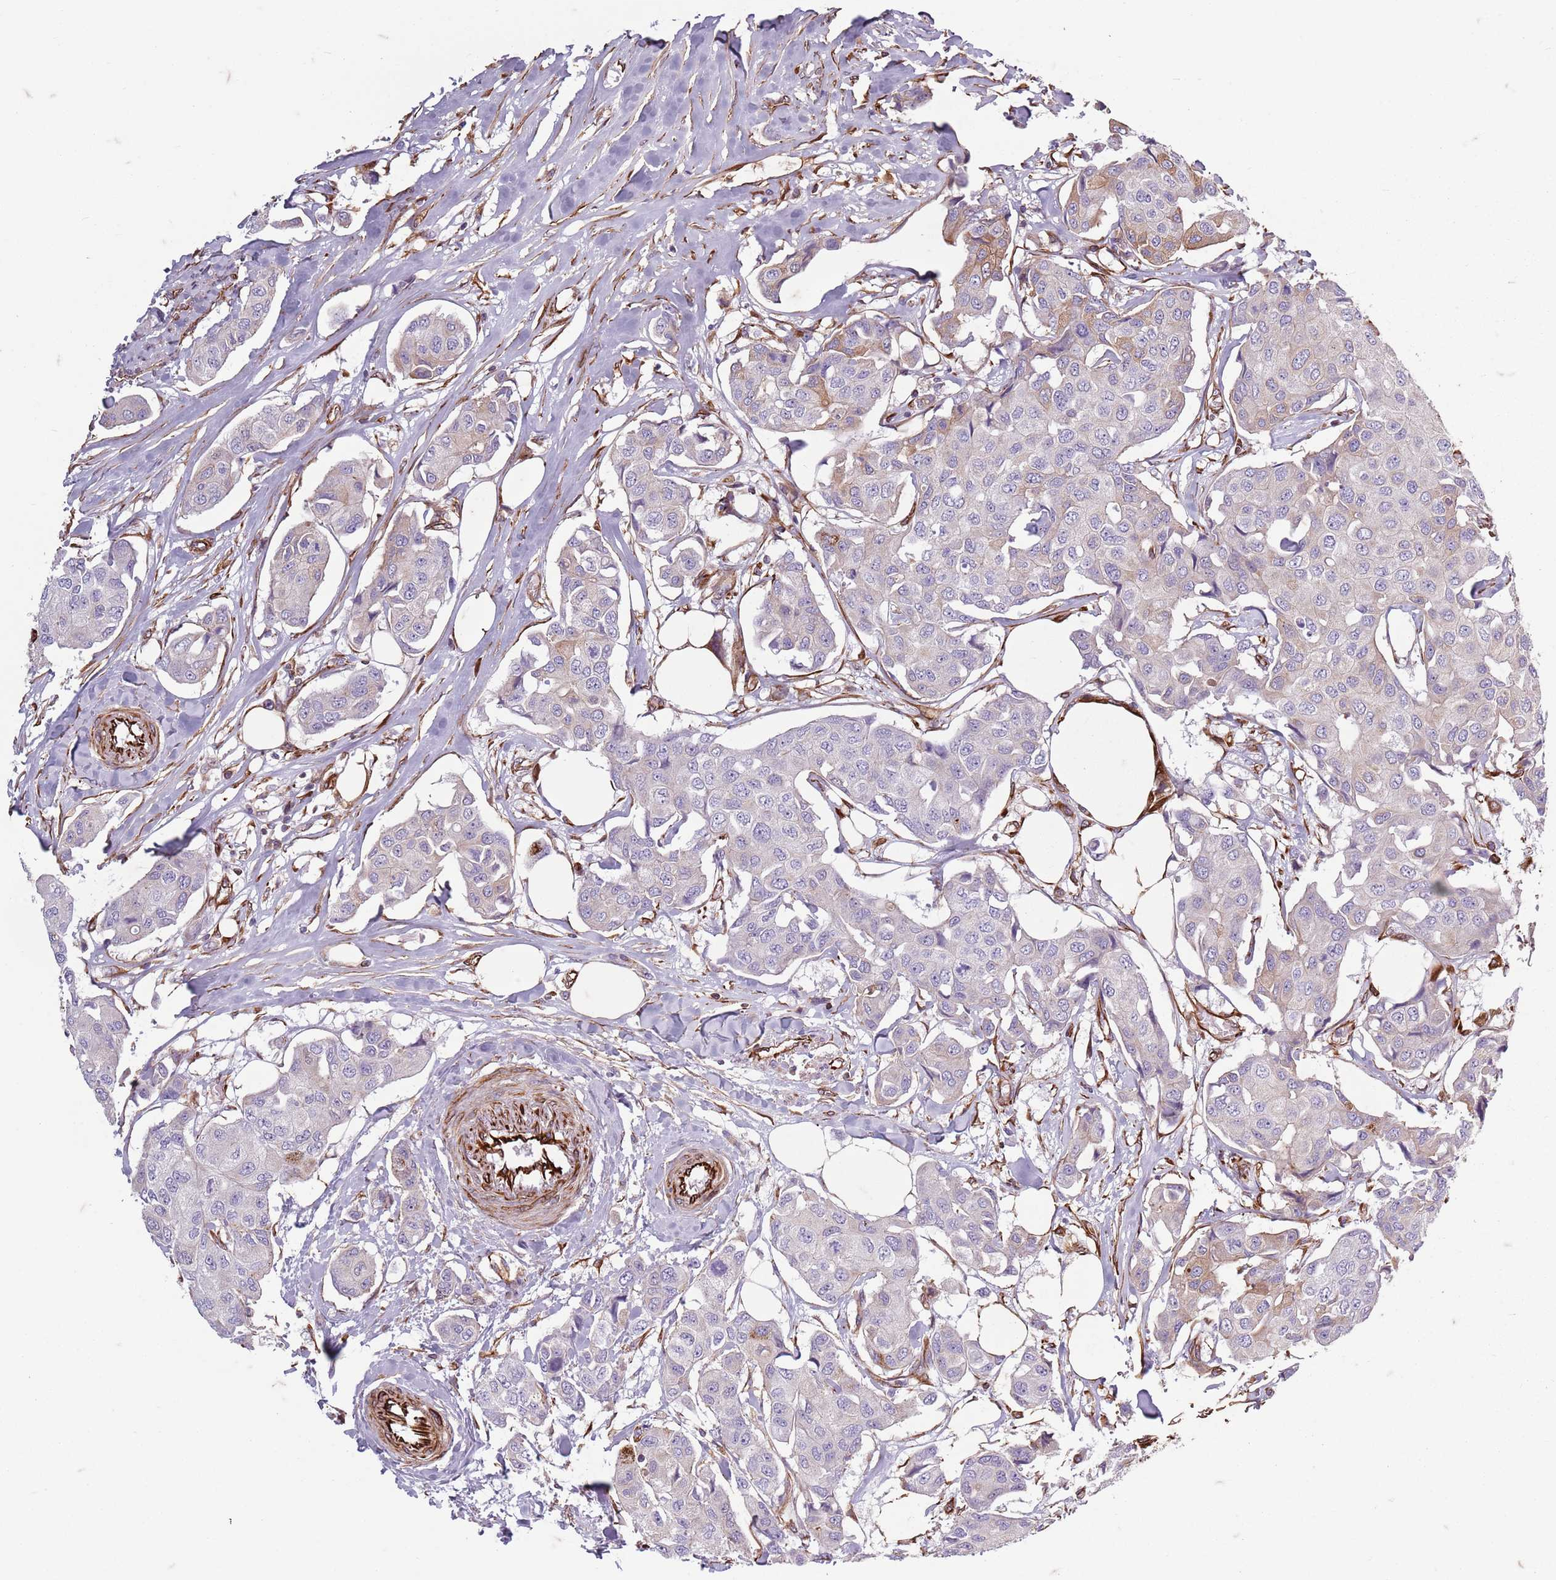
{"staining": {"intensity": "weak", "quantity": "<25%", "location": "cytoplasmic/membranous"}, "tissue": "breast cancer", "cell_type": "Tumor cells", "image_type": "cancer", "snomed": [{"axis": "morphology", "description": "Duct carcinoma"}, {"axis": "topography", "description": "Breast"}, {"axis": "topography", "description": "Lymph node"}], "caption": "High magnification brightfield microscopy of breast cancer stained with DAB (3,3'-diaminobenzidine) (brown) and counterstained with hematoxylin (blue): tumor cells show no significant positivity.", "gene": "TAS2R38", "patient": {"sex": "female", "age": 80}}